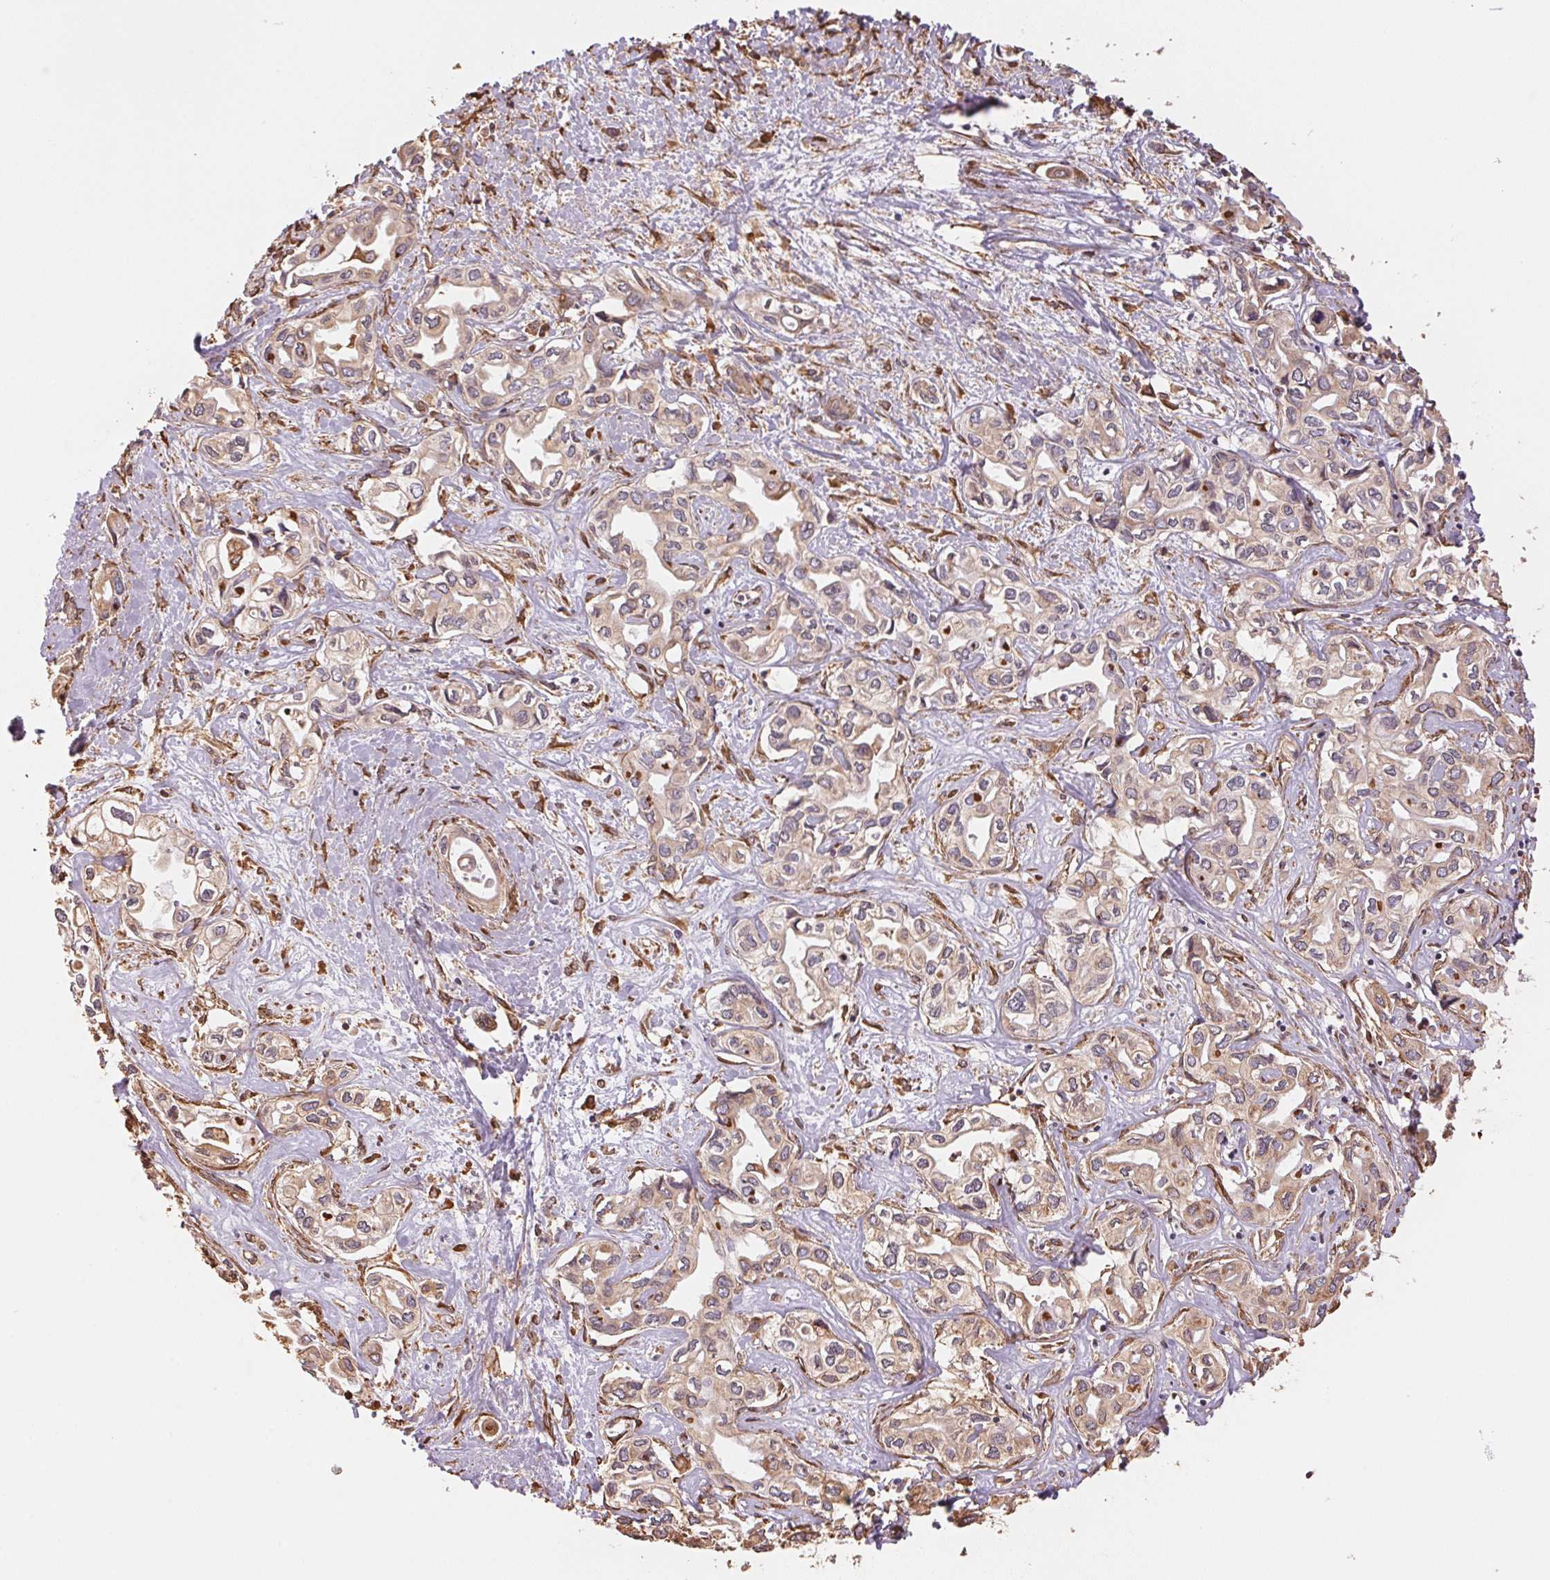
{"staining": {"intensity": "weak", "quantity": ">75%", "location": "cytoplasmic/membranous"}, "tissue": "liver cancer", "cell_type": "Tumor cells", "image_type": "cancer", "snomed": [{"axis": "morphology", "description": "Cholangiocarcinoma"}, {"axis": "topography", "description": "Liver"}], "caption": "Liver cancer tissue reveals weak cytoplasmic/membranous positivity in about >75% of tumor cells", "gene": "C6orf163", "patient": {"sex": "female", "age": 64}}